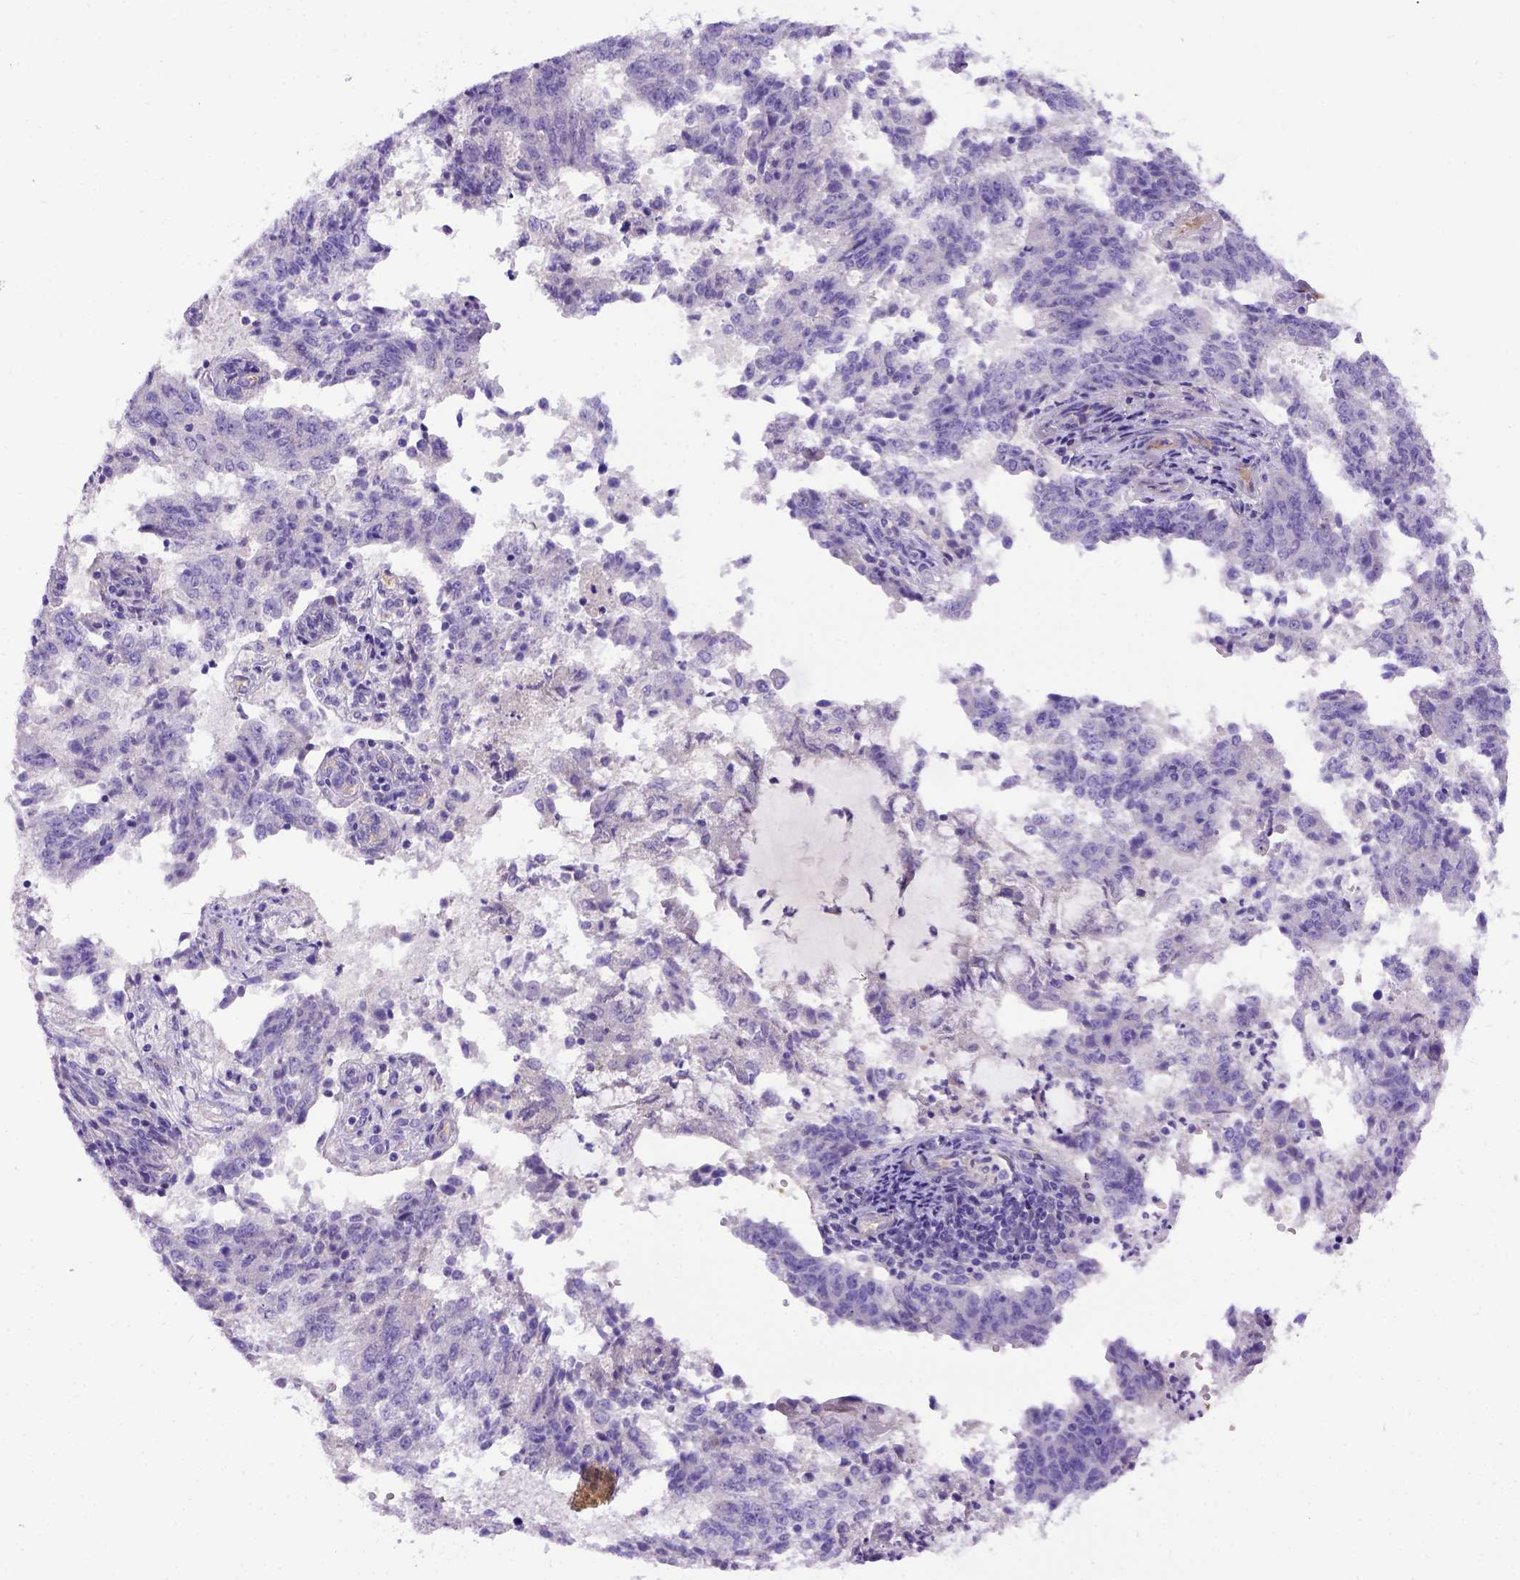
{"staining": {"intensity": "negative", "quantity": "none", "location": "none"}, "tissue": "endometrial cancer", "cell_type": "Tumor cells", "image_type": "cancer", "snomed": [{"axis": "morphology", "description": "Adenocarcinoma, NOS"}, {"axis": "topography", "description": "Endometrium"}], "caption": "The micrograph shows no significant expression in tumor cells of endometrial cancer.", "gene": "ADAM12", "patient": {"sex": "female", "age": 82}}